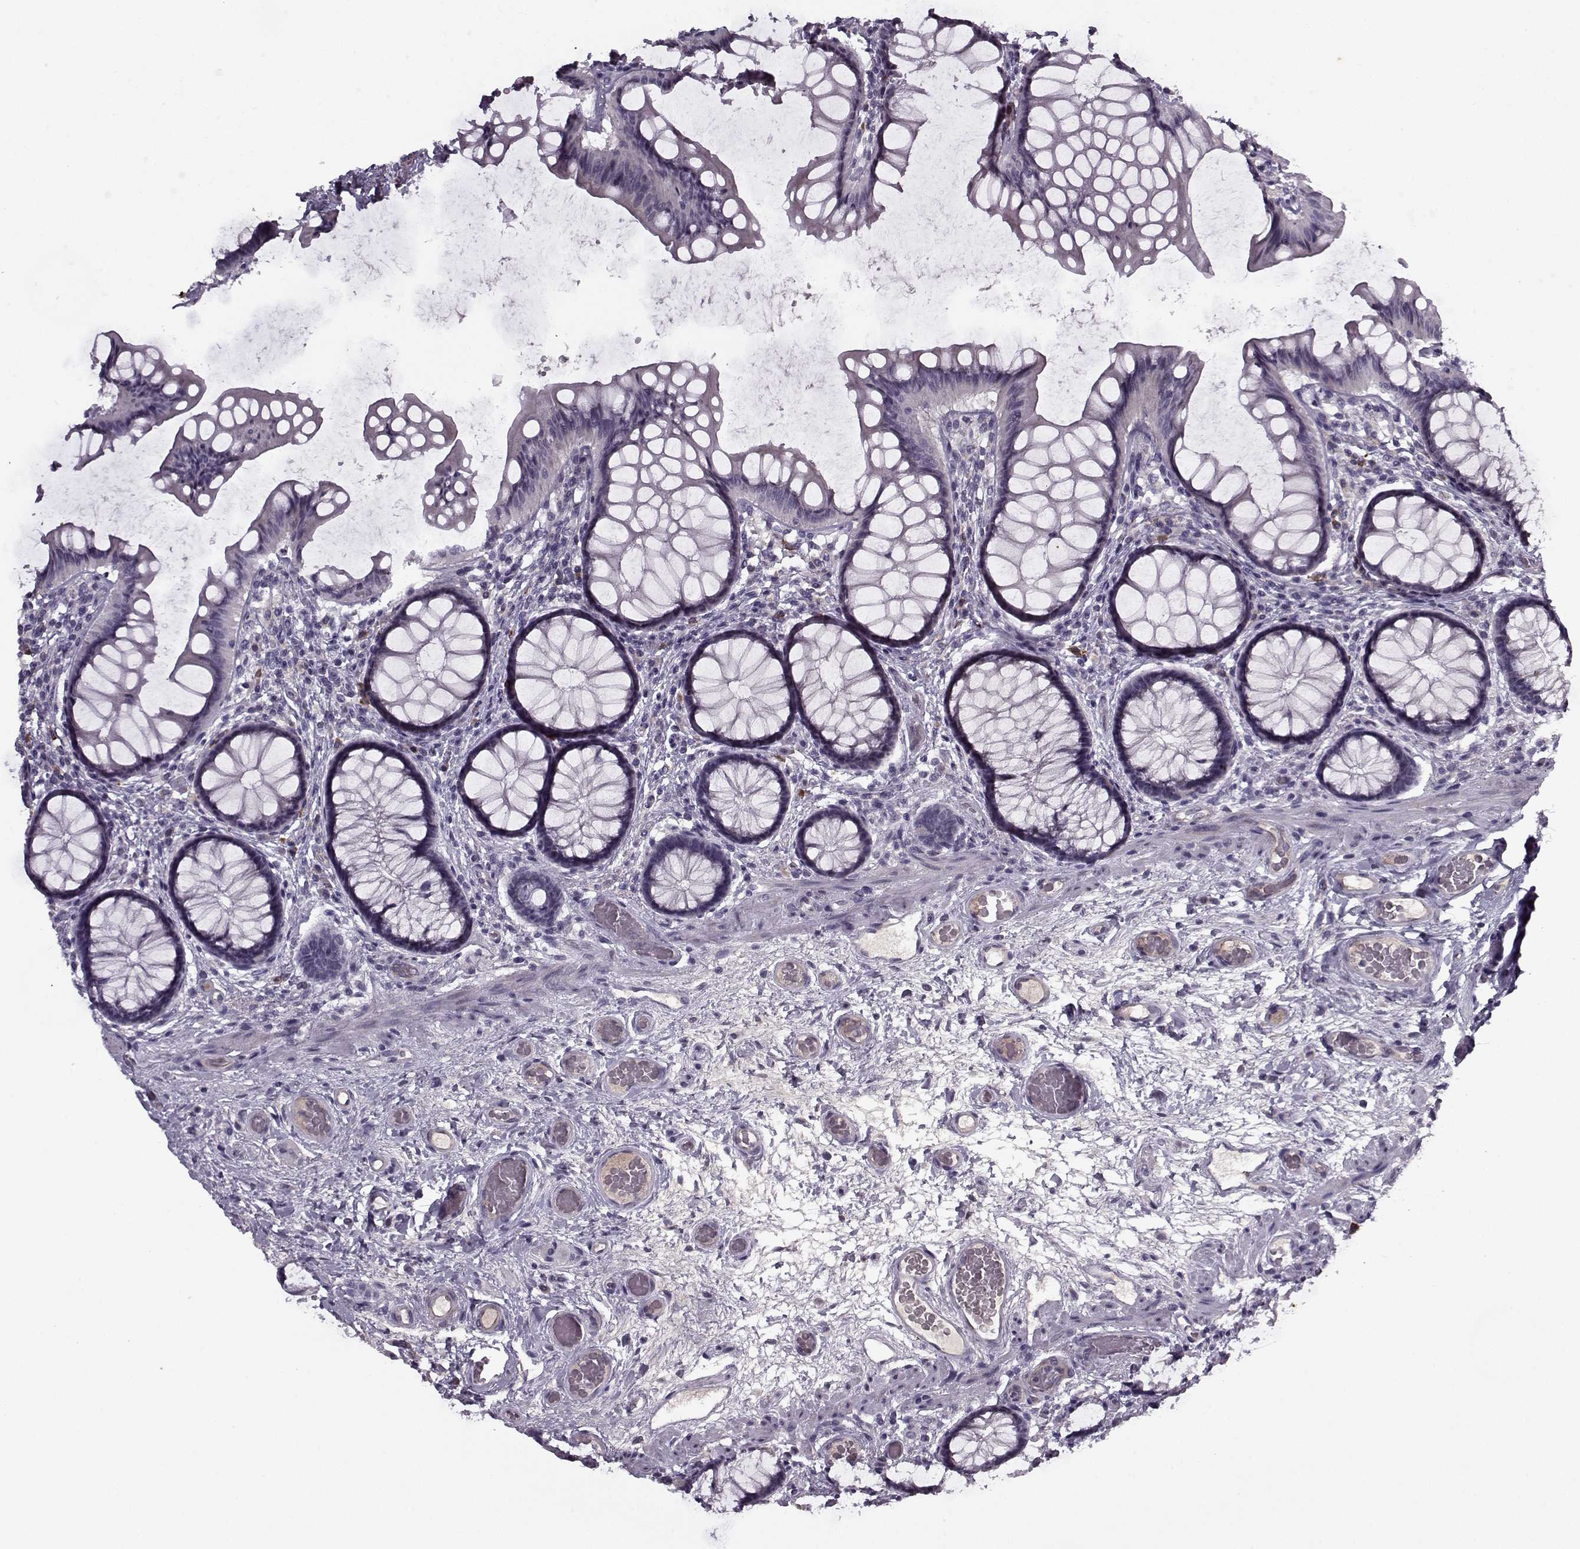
{"staining": {"intensity": "negative", "quantity": "none", "location": "none"}, "tissue": "colon", "cell_type": "Endothelial cells", "image_type": "normal", "snomed": [{"axis": "morphology", "description": "Normal tissue, NOS"}, {"axis": "topography", "description": "Colon"}], "caption": "IHC micrograph of benign colon: colon stained with DAB displays no significant protein positivity in endothelial cells.", "gene": "KRT9", "patient": {"sex": "female", "age": 65}}